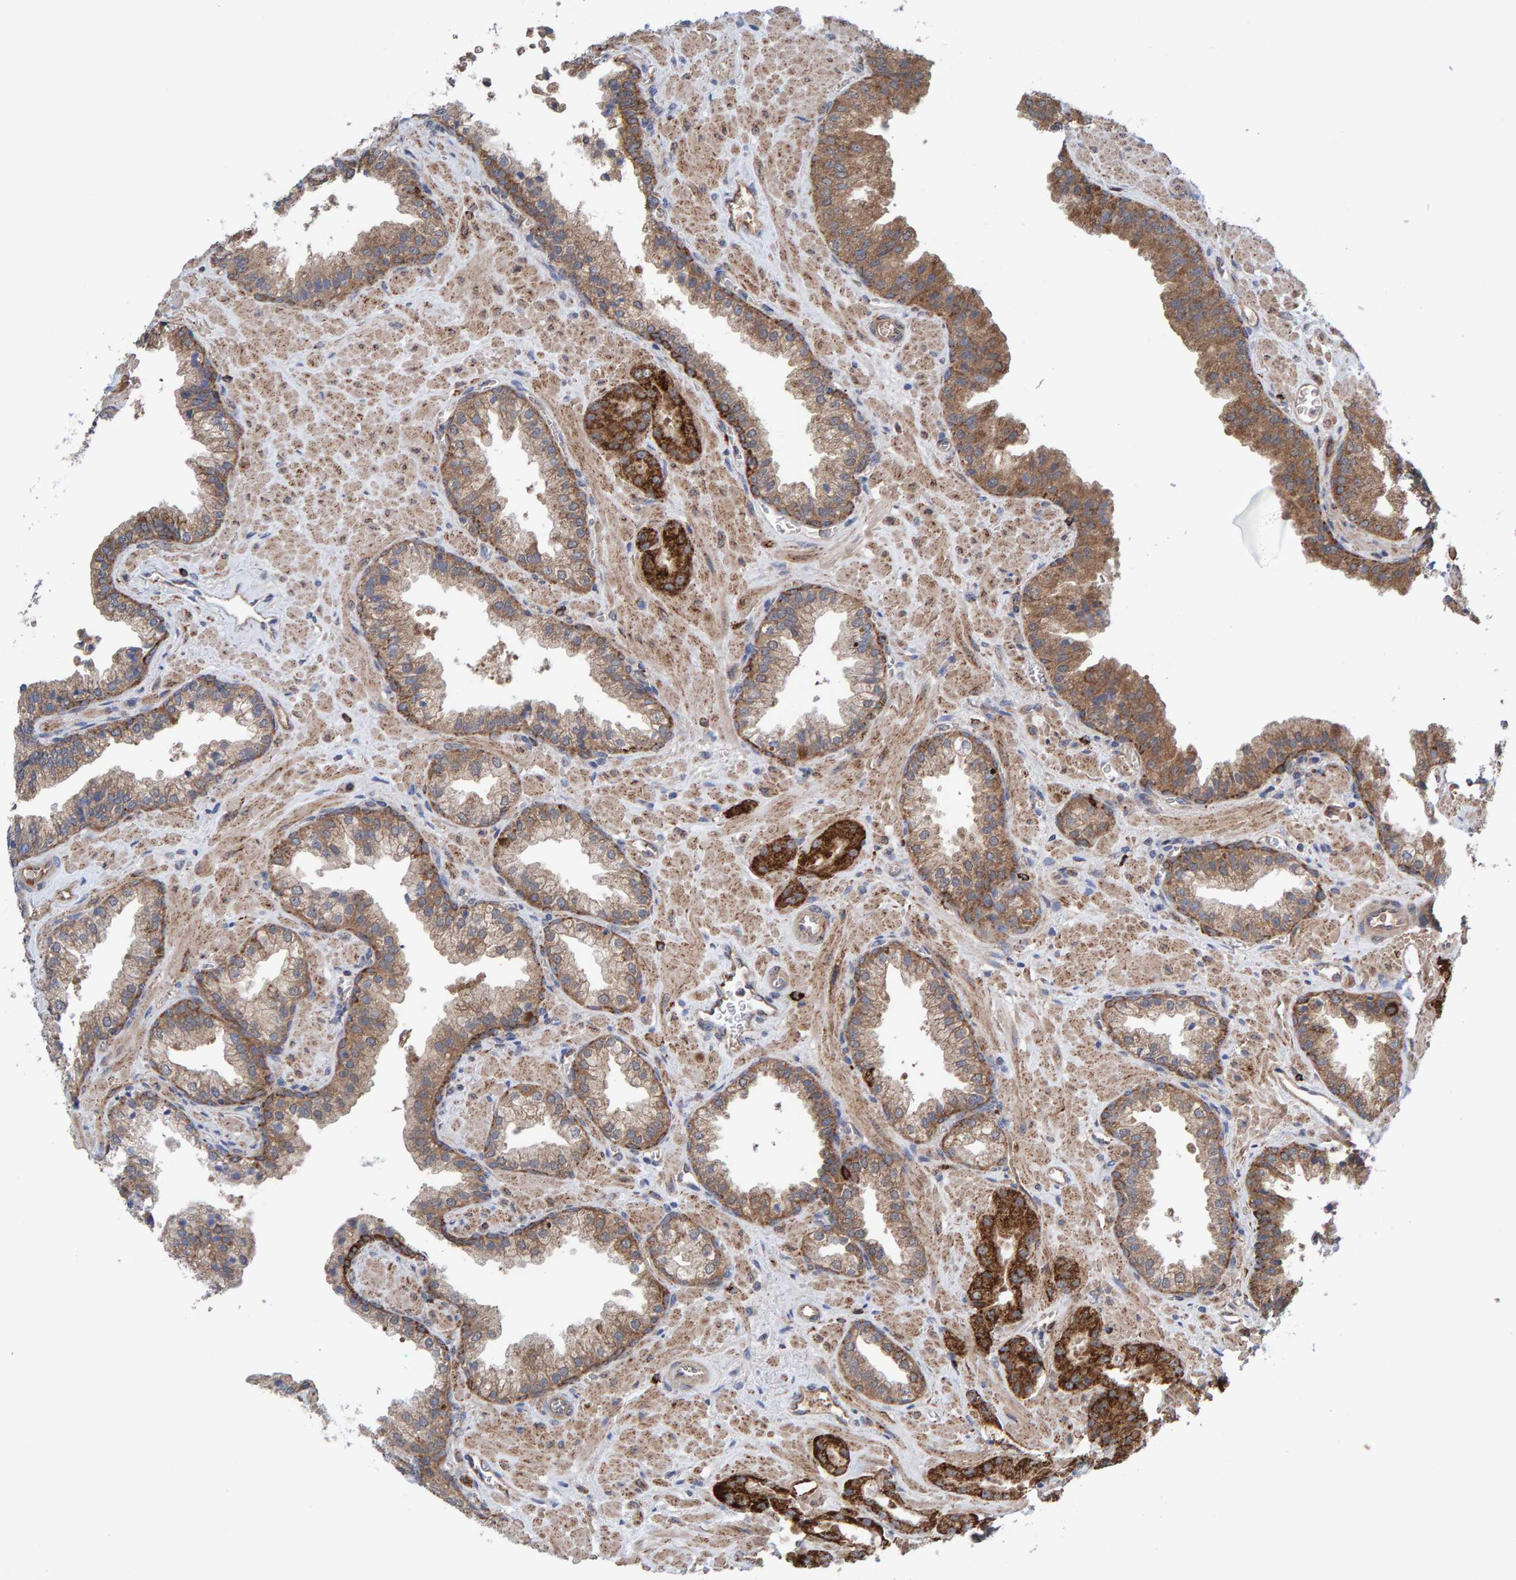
{"staining": {"intensity": "strong", "quantity": ">75%", "location": "cytoplasmic/membranous"}, "tissue": "prostate cancer", "cell_type": "Tumor cells", "image_type": "cancer", "snomed": [{"axis": "morphology", "description": "Adenocarcinoma, Low grade"}, {"axis": "topography", "description": "Prostate"}], "caption": "A high amount of strong cytoplasmic/membranous staining is seen in about >75% of tumor cells in prostate cancer (adenocarcinoma (low-grade)) tissue.", "gene": "LRSAM1", "patient": {"sex": "male", "age": 71}}